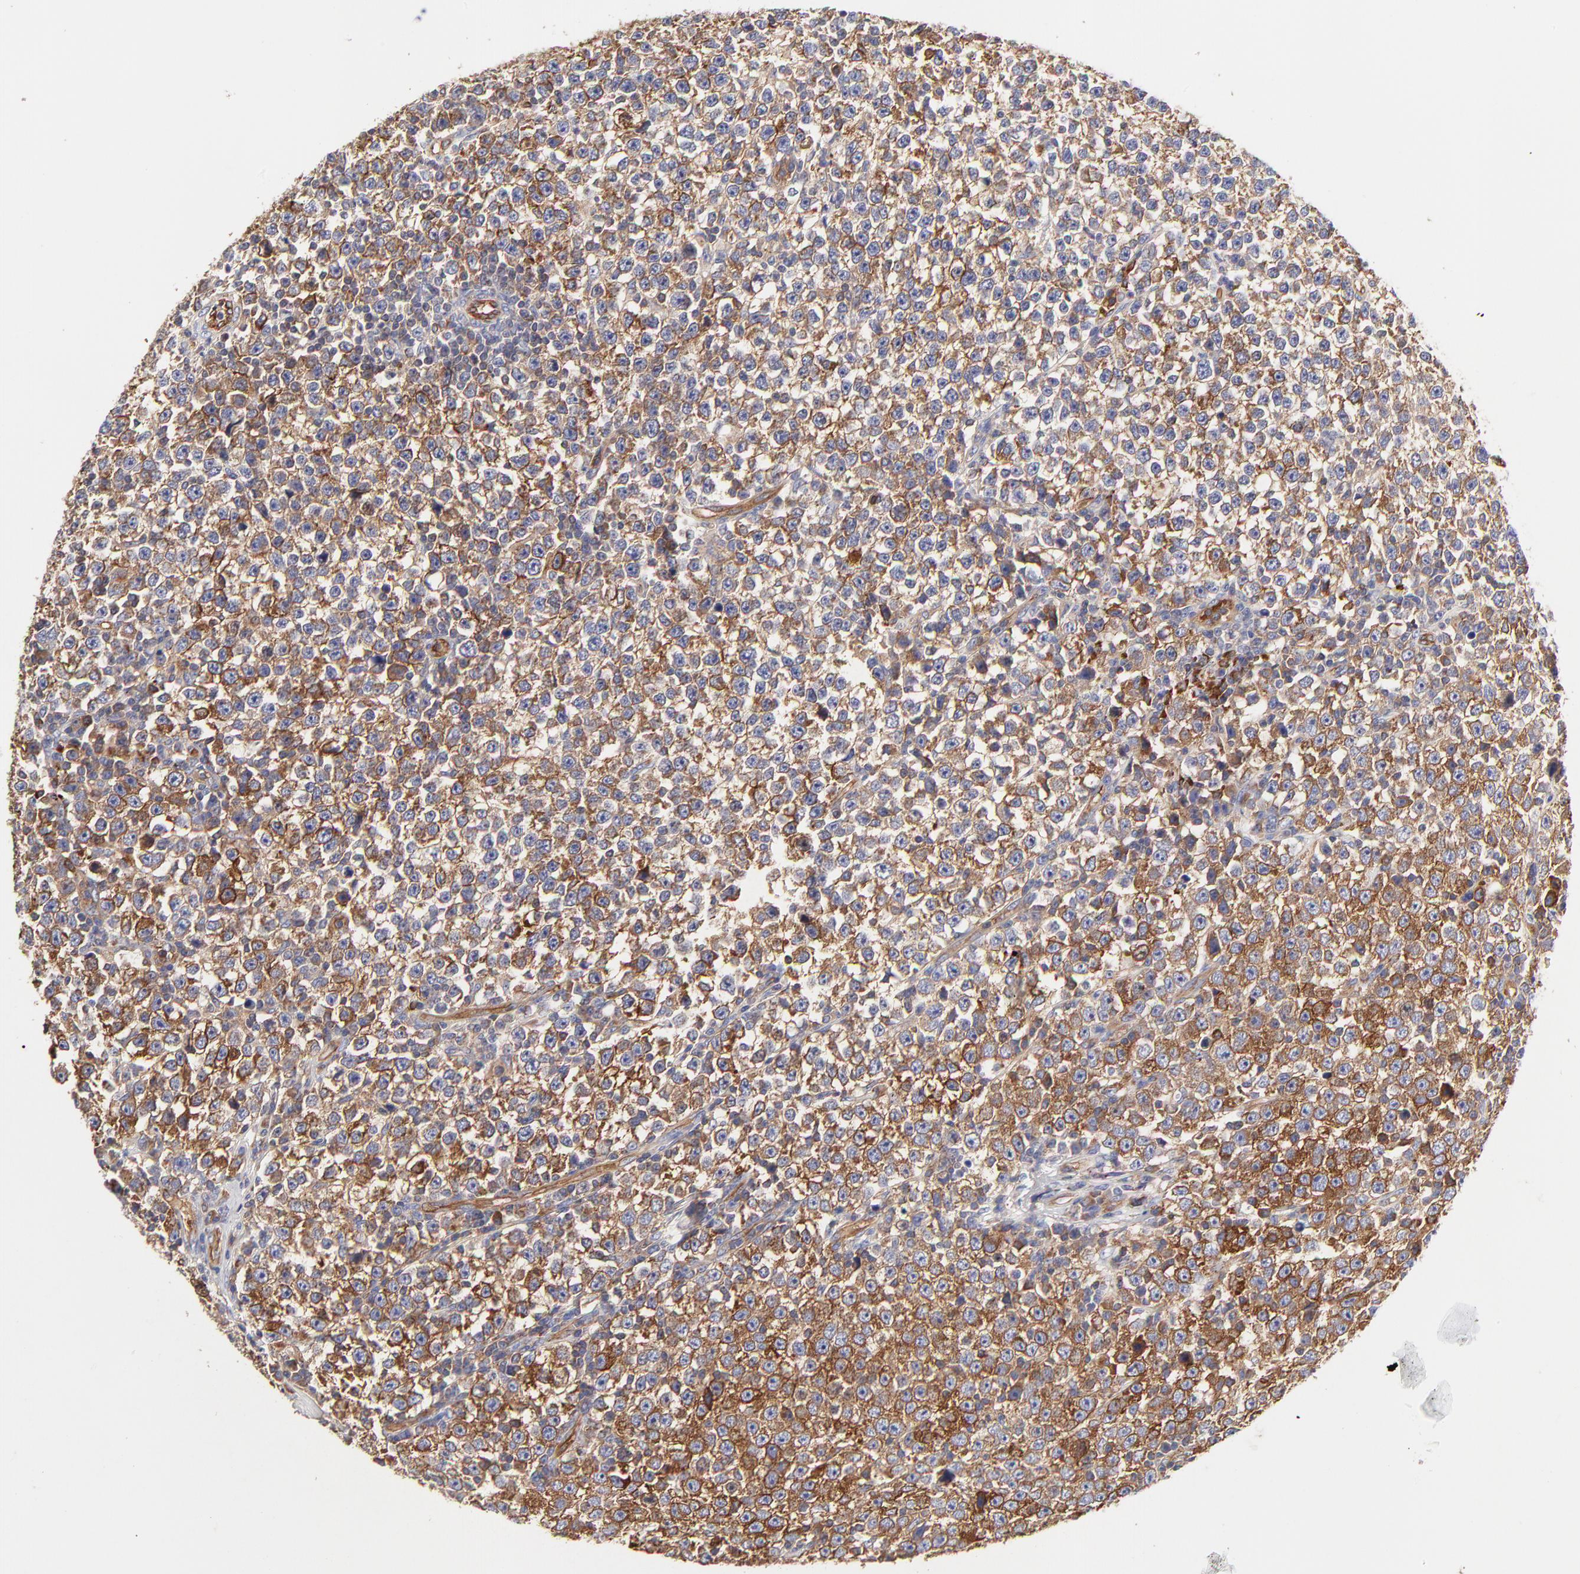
{"staining": {"intensity": "moderate", "quantity": ">75%", "location": "cytoplasmic/membranous"}, "tissue": "testis cancer", "cell_type": "Tumor cells", "image_type": "cancer", "snomed": [{"axis": "morphology", "description": "Seminoma, NOS"}, {"axis": "topography", "description": "Testis"}], "caption": "DAB (3,3'-diaminobenzidine) immunohistochemical staining of human testis cancer reveals moderate cytoplasmic/membranous protein expression in approximately >75% of tumor cells.", "gene": "CD2AP", "patient": {"sex": "male", "age": 43}}